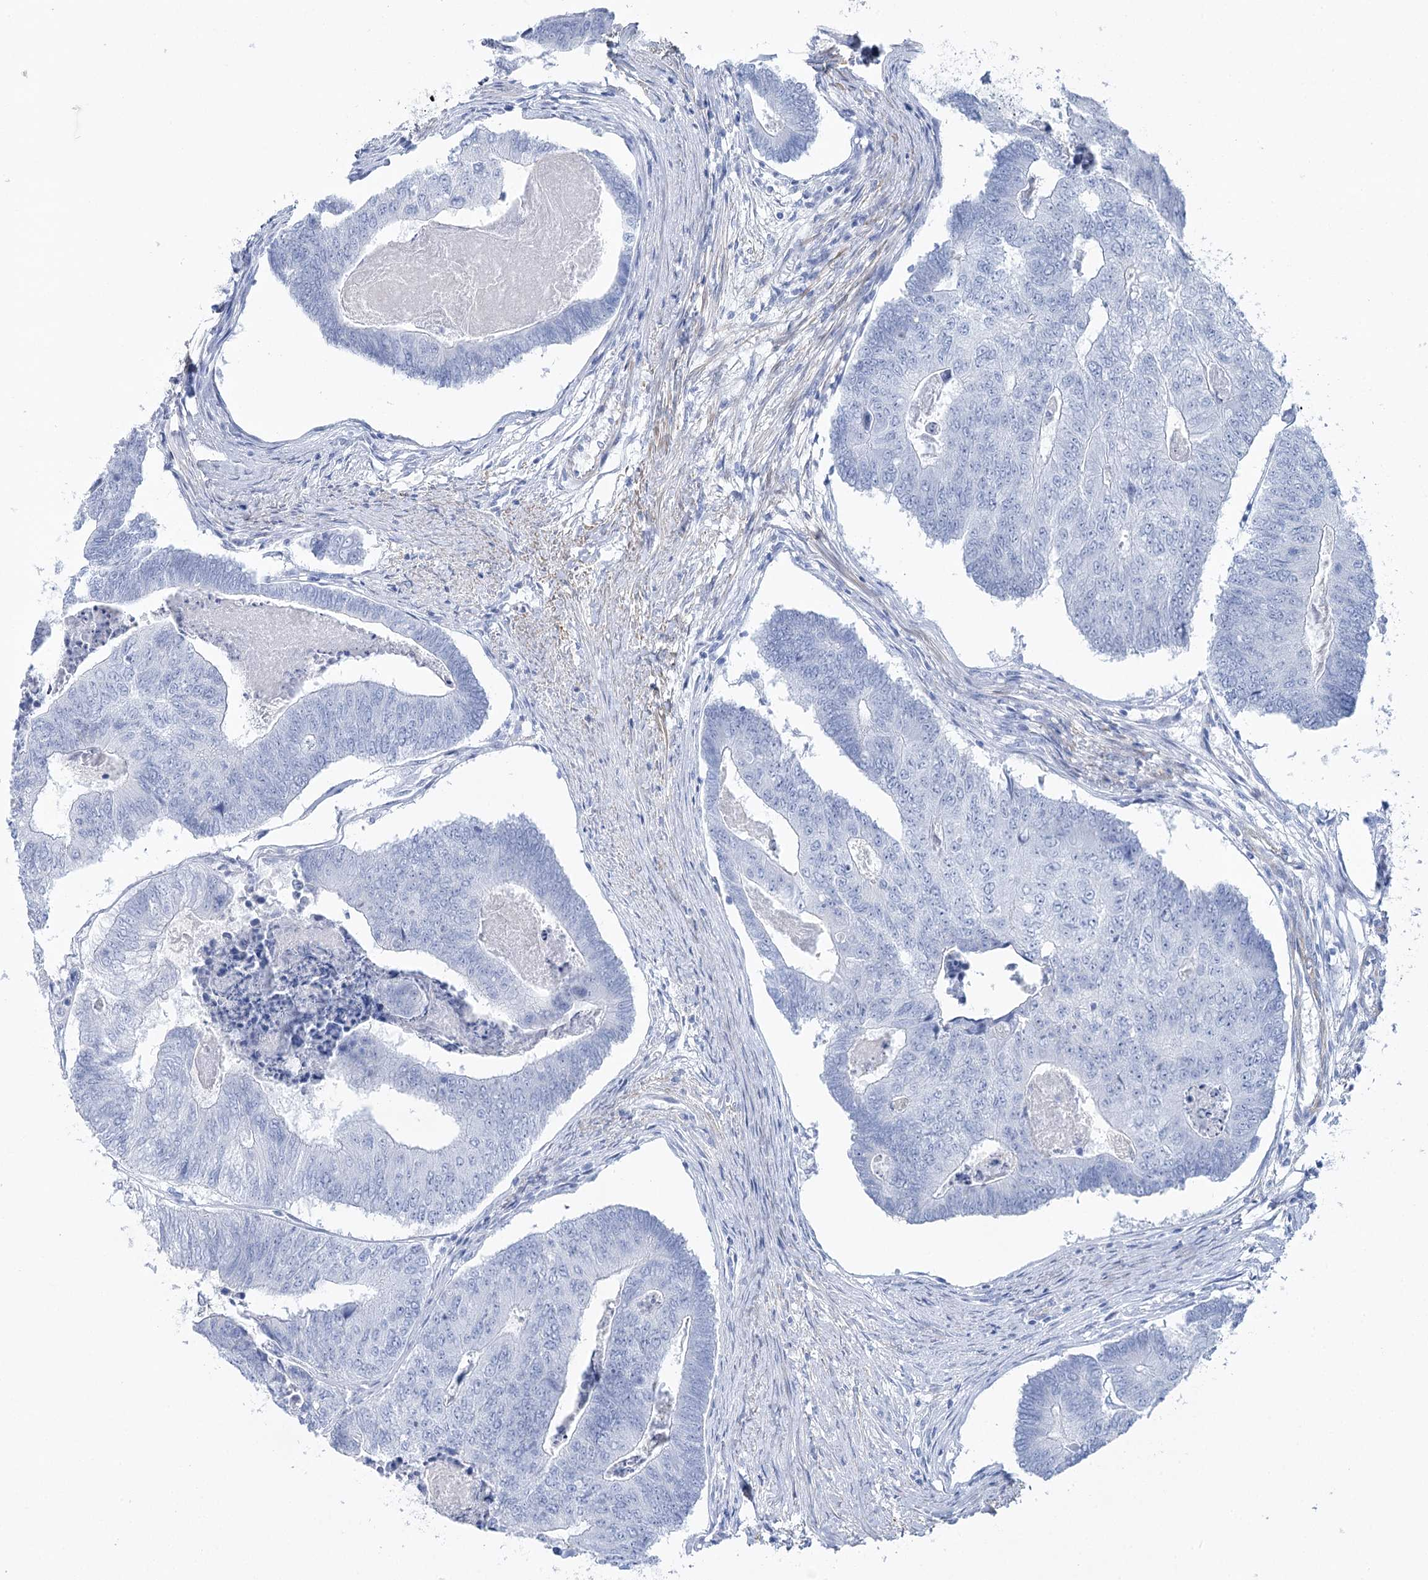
{"staining": {"intensity": "negative", "quantity": "none", "location": "none"}, "tissue": "colorectal cancer", "cell_type": "Tumor cells", "image_type": "cancer", "snomed": [{"axis": "morphology", "description": "Adenocarcinoma, NOS"}, {"axis": "topography", "description": "Colon"}], "caption": "An immunohistochemistry histopathology image of colorectal adenocarcinoma is shown. There is no staining in tumor cells of colorectal adenocarcinoma.", "gene": "CSN3", "patient": {"sex": "female", "age": 67}}